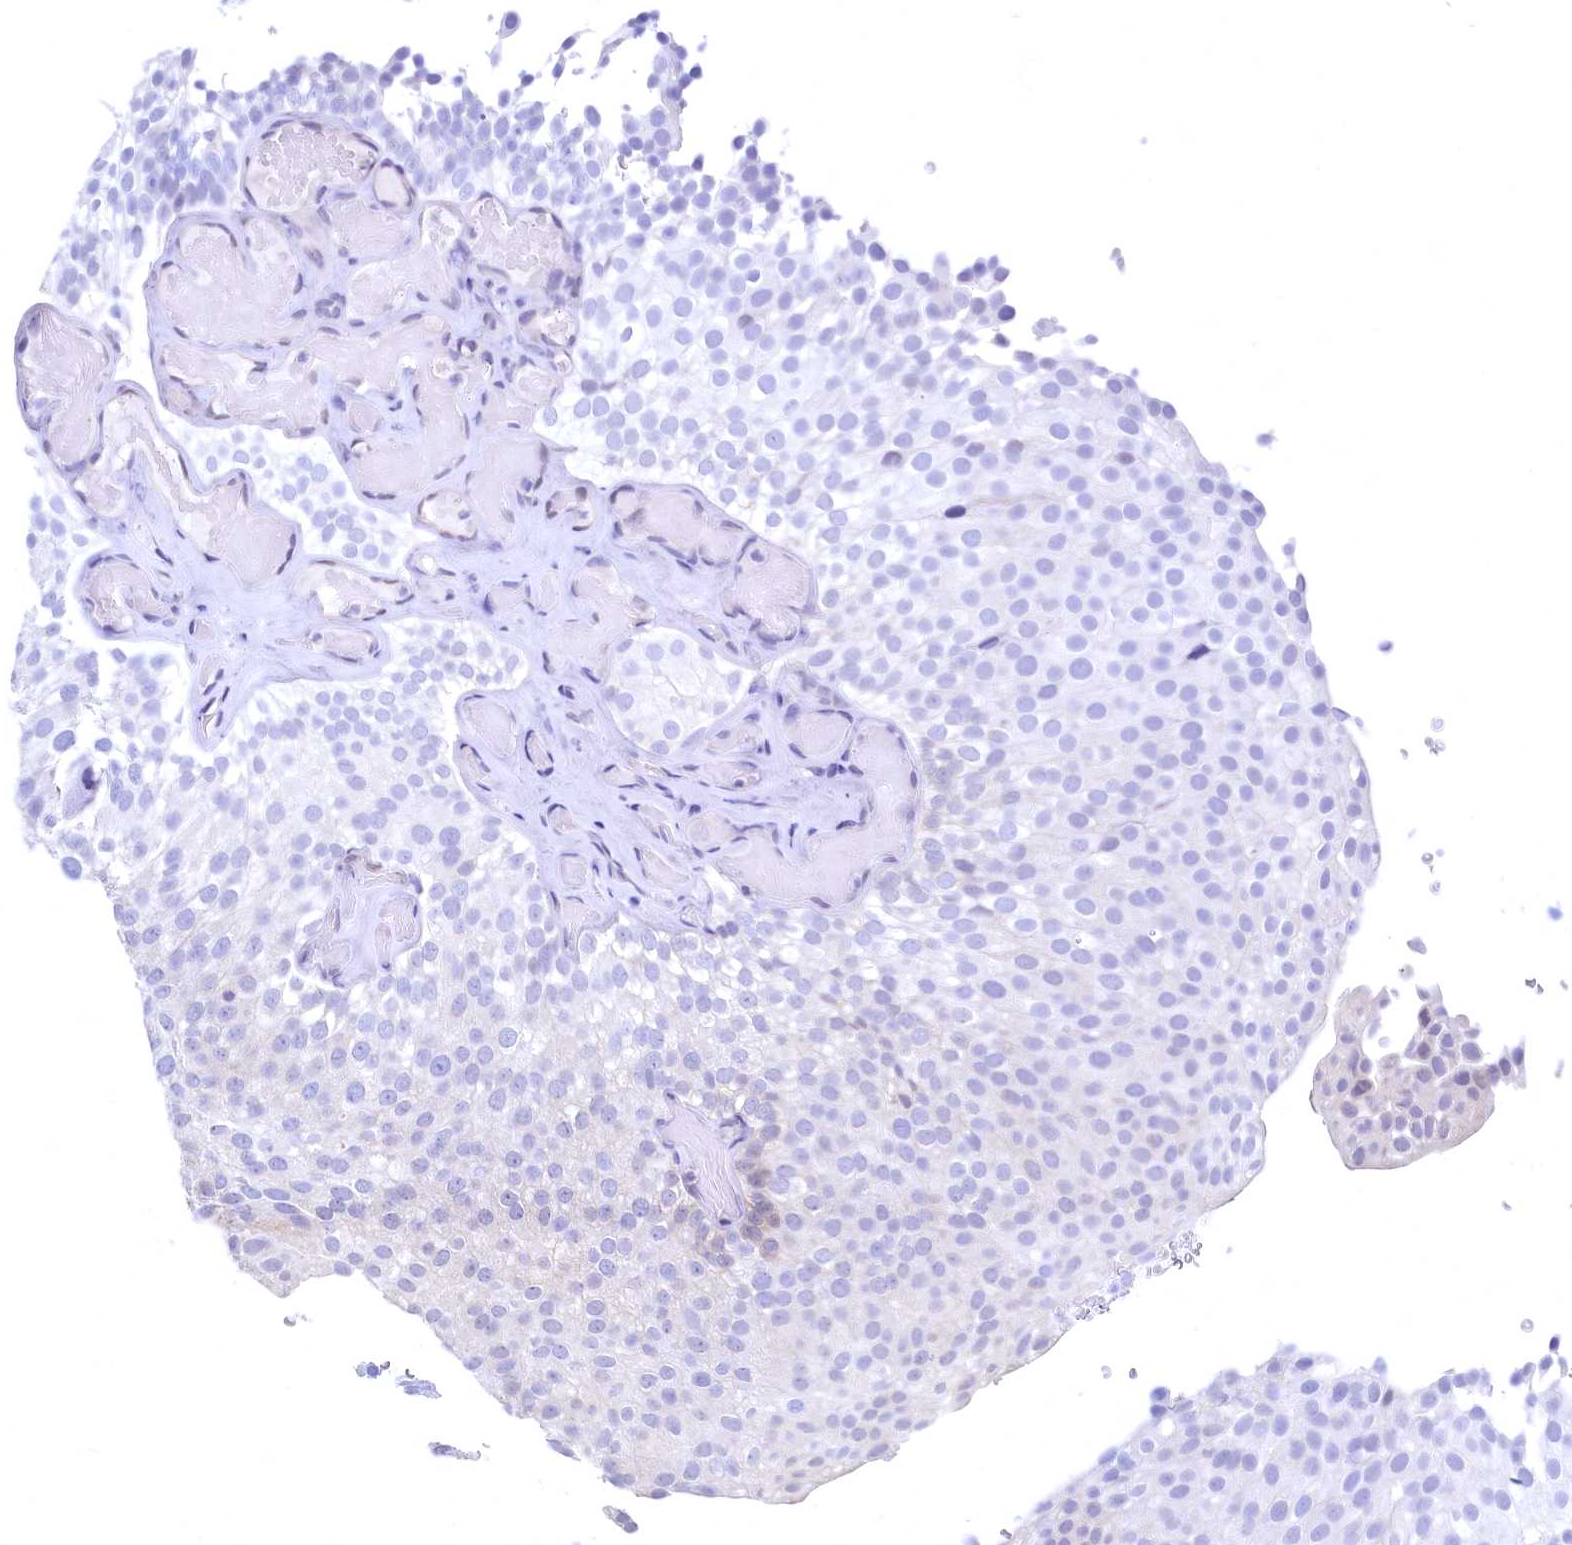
{"staining": {"intensity": "negative", "quantity": "none", "location": "none"}, "tissue": "urothelial cancer", "cell_type": "Tumor cells", "image_type": "cancer", "snomed": [{"axis": "morphology", "description": "Urothelial carcinoma, Low grade"}, {"axis": "topography", "description": "Urinary bladder"}], "caption": "This histopathology image is of urothelial cancer stained with IHC to label a protein in brown with the nuclei are counter-stained blue. There is no expression in tumor cells.", "gene": "C11orf54", "patient": {"sex": "male", "age": 78}}